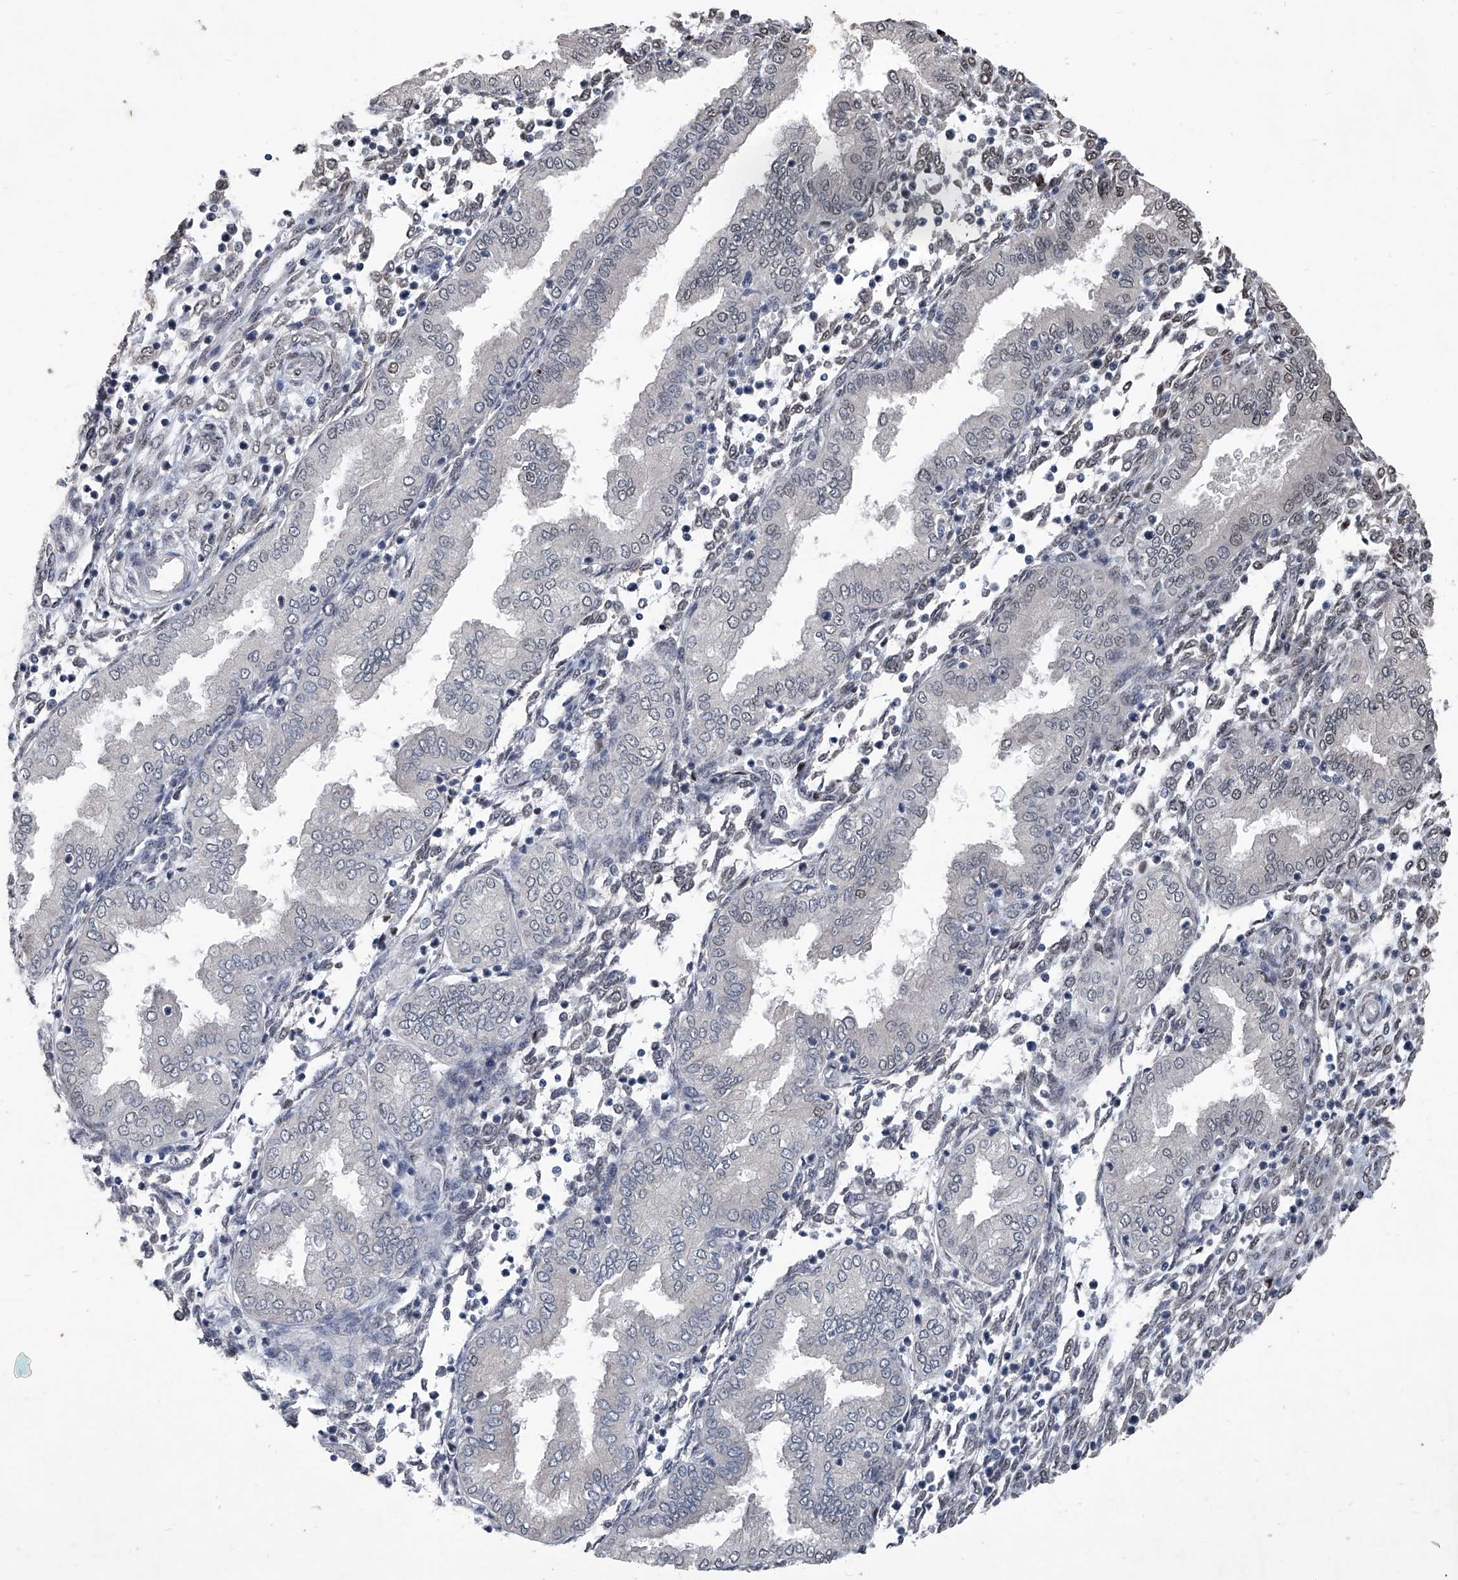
{"staining": {"intensity": "strong", "quantity": "25%-75%", "location": "nuclear"}, "tissue": "endometrium", "cell_type": "Cells in endometrial stroma", "image_type": "normal", "snomed": [{"axis": "morphology", "description": "Normal tissue, NOS"}, {"axis": "topography", "description": "Endometrium"}], "caption": "Immunohistochemistry of unremarkable endometrium exhibits high levels of strong nuclear positivity in about 25%-75% of cells in endometrial stroma. The staining is performed using DAB brown chromogen to label protein expression. The nuclei are counter-stained blue using hematoxylin.", "gene": "DDX39B", "patient": {"sex": "female", "age": 53}}